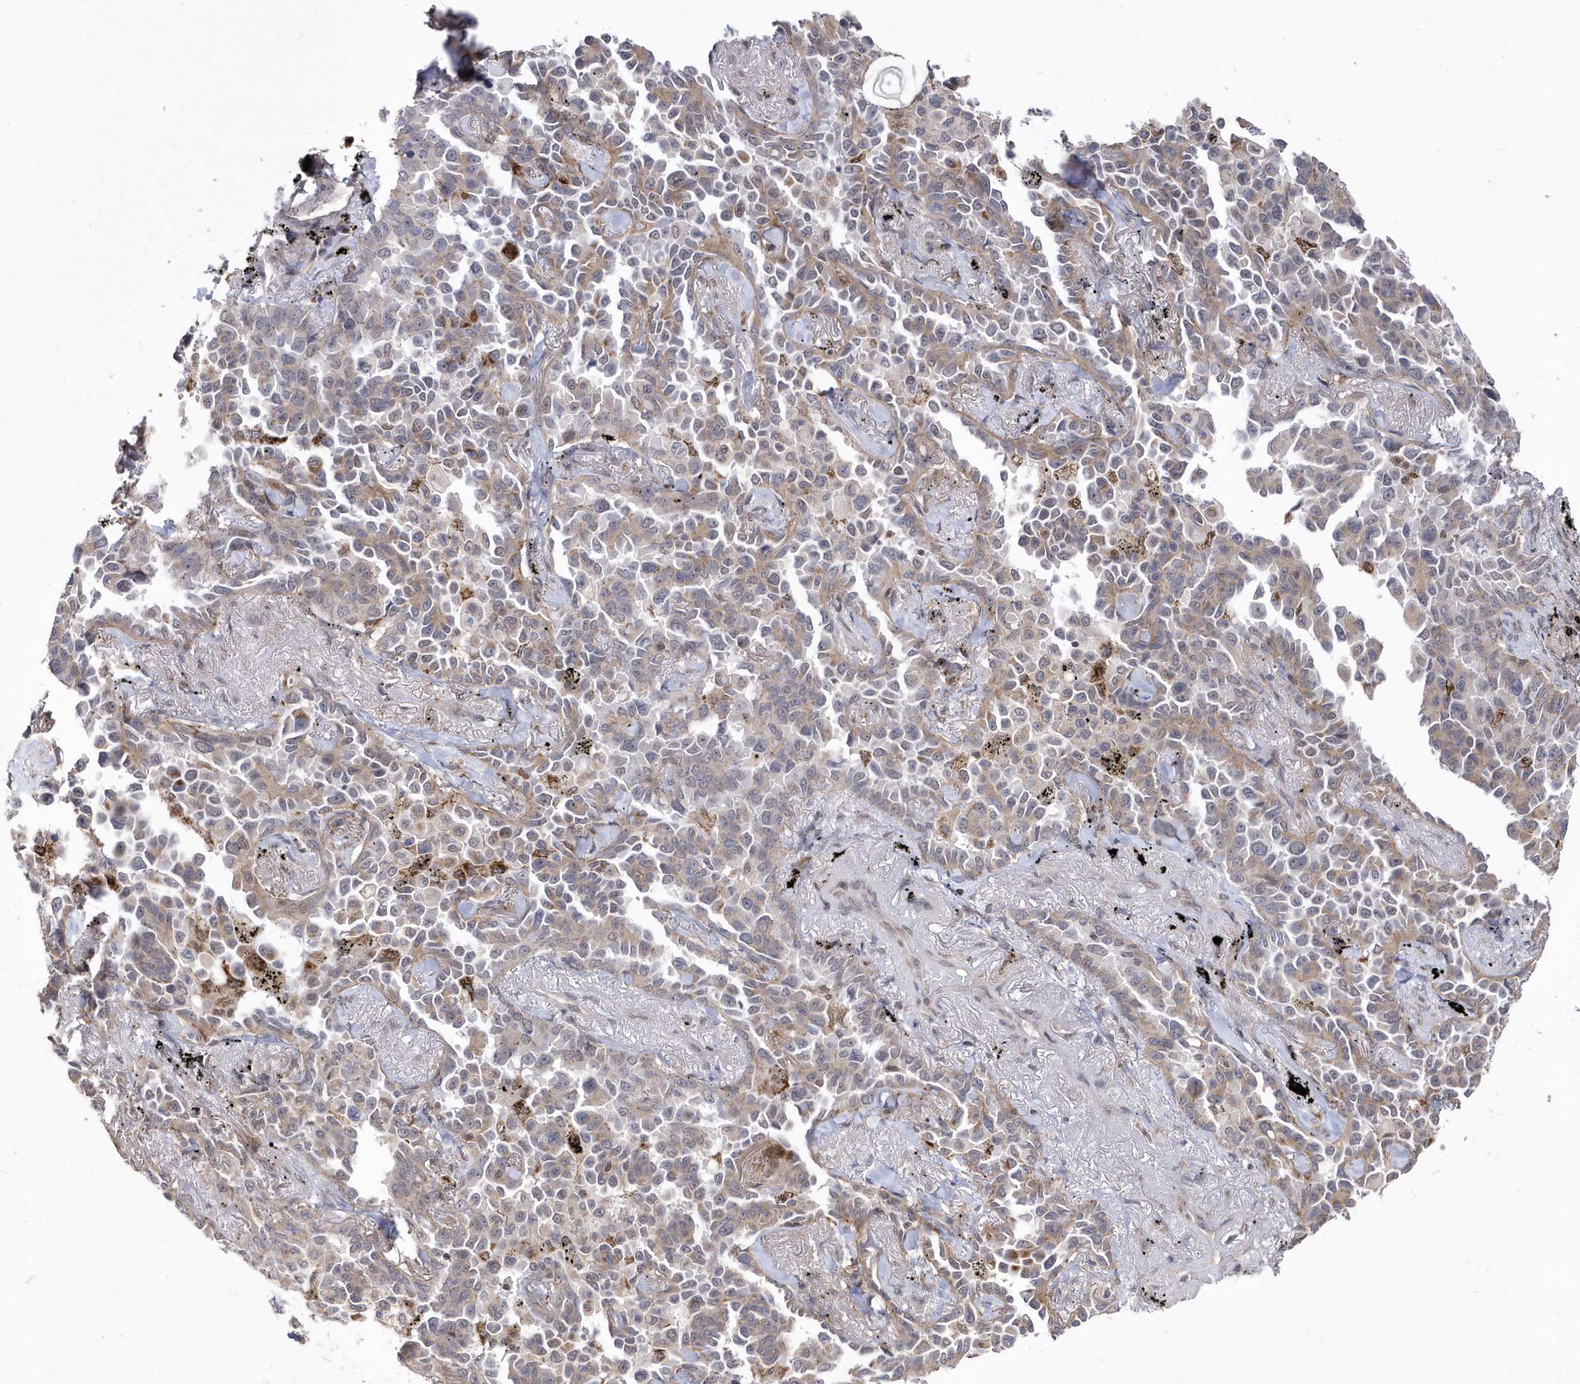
{"staining": {"intensity": "weak", "quantity": "25%-75%", "location": "cytoplasmic/membranous"}, "tissue": "lung cancer", "cell_type": "Tumor cells", "image_type": "cancer", "snomed": [{"axis": "morphology", "description": "Adenocarcinoma, NOS"}, {"axis": "topography", "description": "Lung"}], "caption": "A photomicrograph of lung adenocarcinoma stained for a protein demonstrates weak cytoplasmic/membranous brown staining in tumor cells.", "gene": "BOD1L1", "patient": {"sex": "female", "age": 67}}